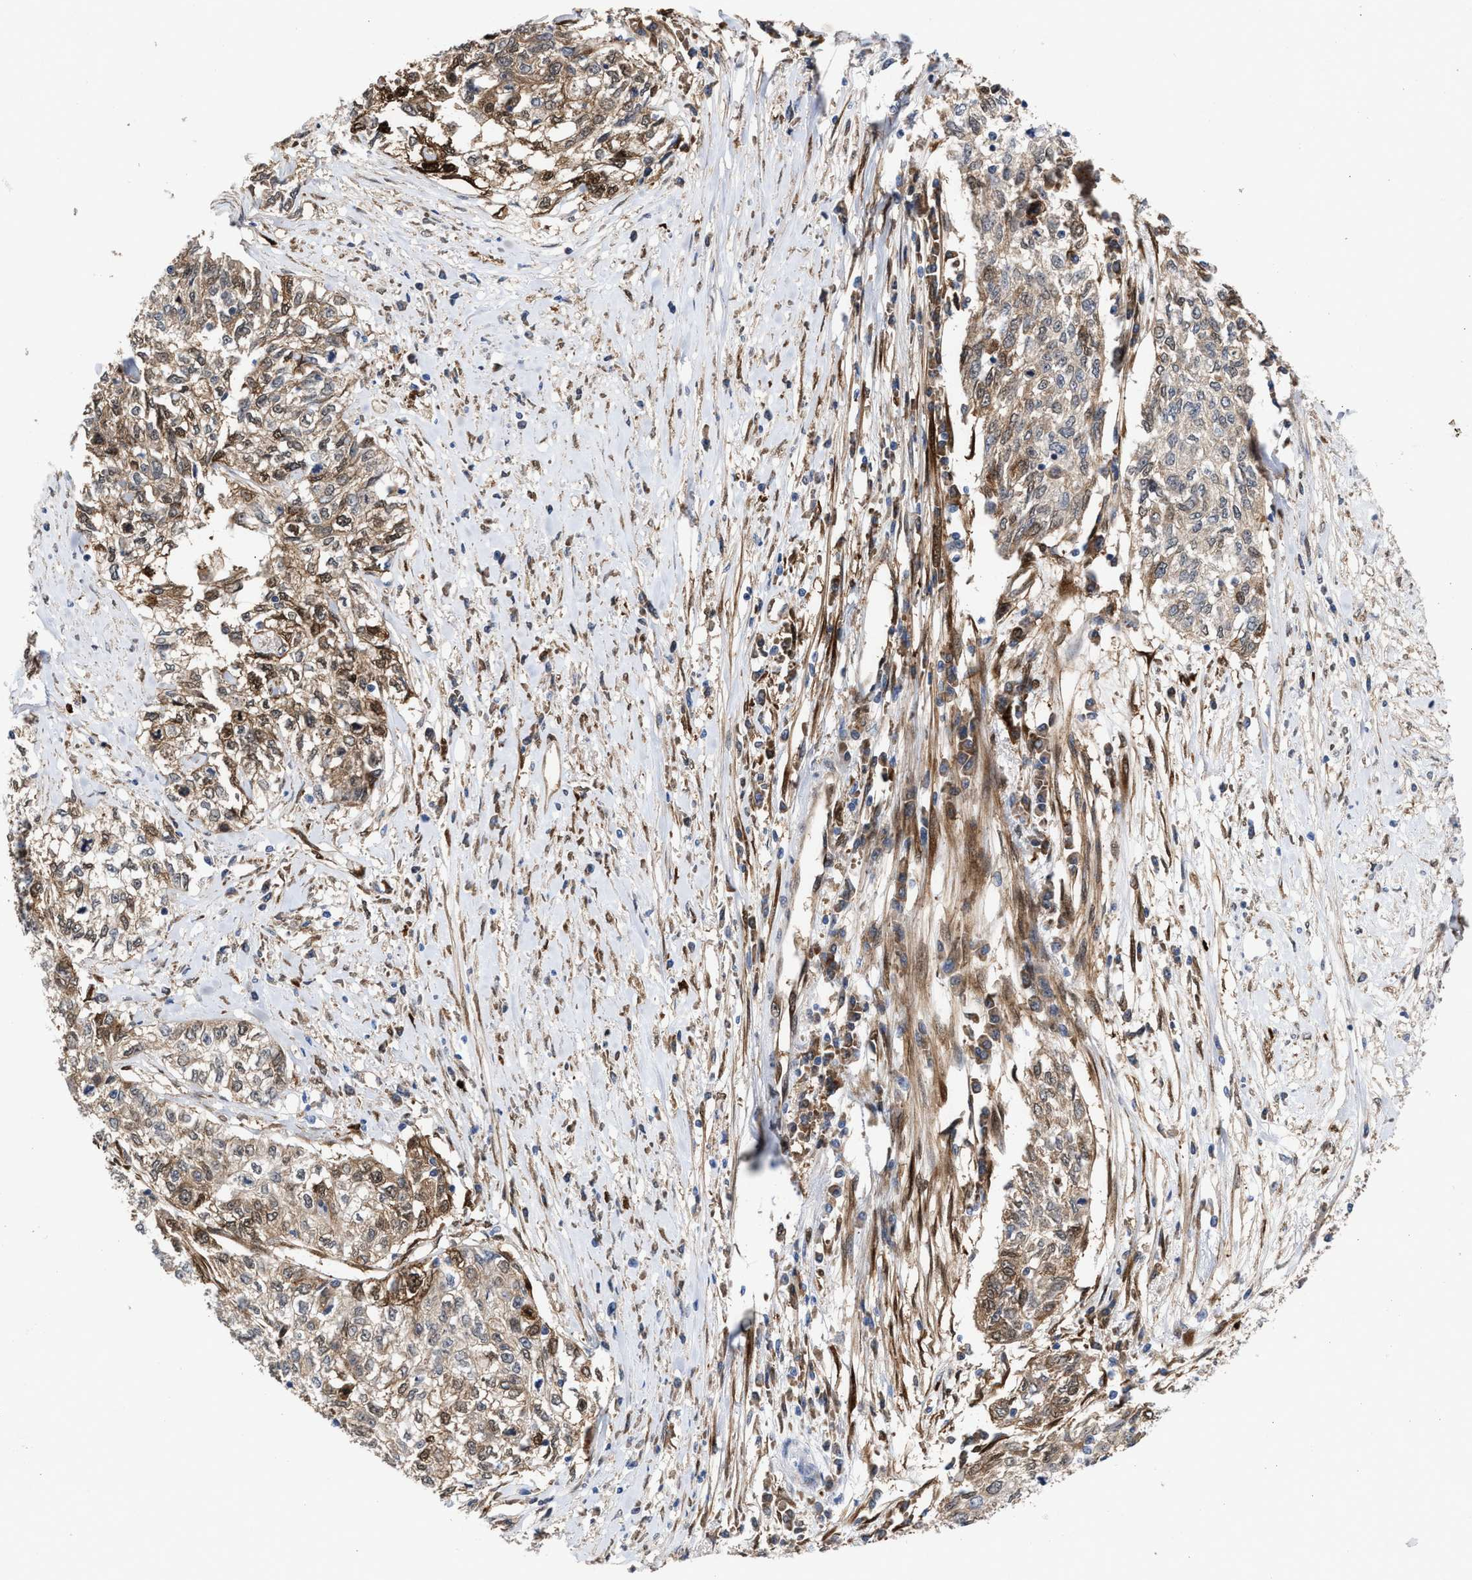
{"staining": {"intensity": "moderate", "quantity": "<25%", "location": "cytoplasmic/membranous,nuclear"}, "tissue": "cervical cancer", "cell_type": "Tumor cells", "image_type": "cancer", "snomed": [{"axis": "morphology", "description": "Squamous cell carcinoma, NOS"}, {"axis": "topography", "description": "Cervix"}], "caption": "Human squamous cell carcinoma (cervical) stained with a brown dye displays moderate cytoplasmic/membranous and nuclear positive staining in about <25% of tumor cells.", "gene": "TP53I3", "patient": {"sex": "female", "age": 57}}